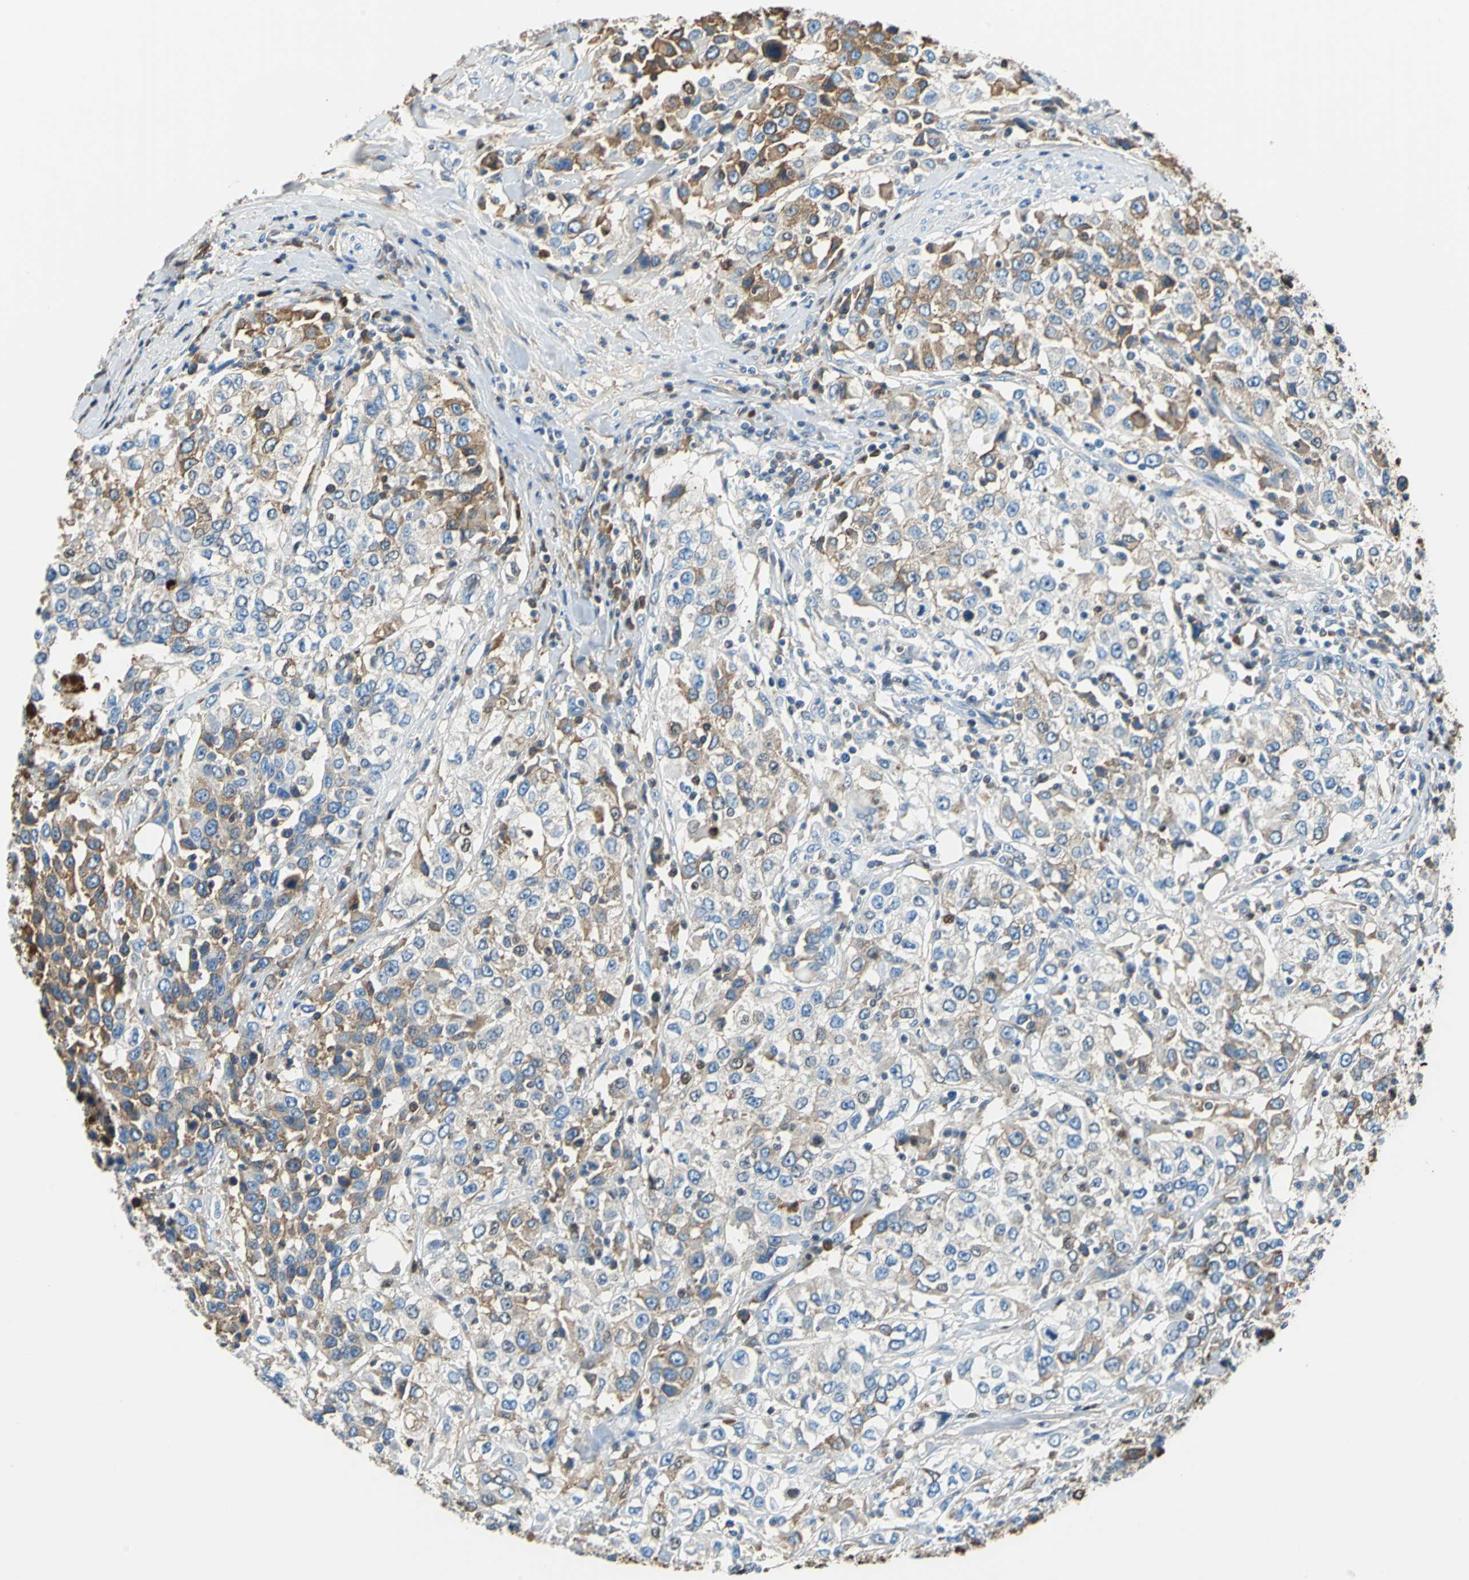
{"staining": {"intensity": "moderate", "quantity": "25%-75%", "location": "cytoplasmic/membranous"}, "tissue": "urothelial cancer", "cell_type": "Tumor cells", "image_type": "cancer", "snomed": [{"axis": "morphology", "description": "Urothelial carcinoma, High grade"}, {"axis": "topography", "description": "Urinary bladder"}], "caption": "Immunohistochemical staining of human high-grade urothelial carcinoma shows medium levels of moderate cytoplasmic/membranous expression in about 25%-75% of tumor cells.", "gene": "ALB", "patient": {"sex": "female", "age": 80}}